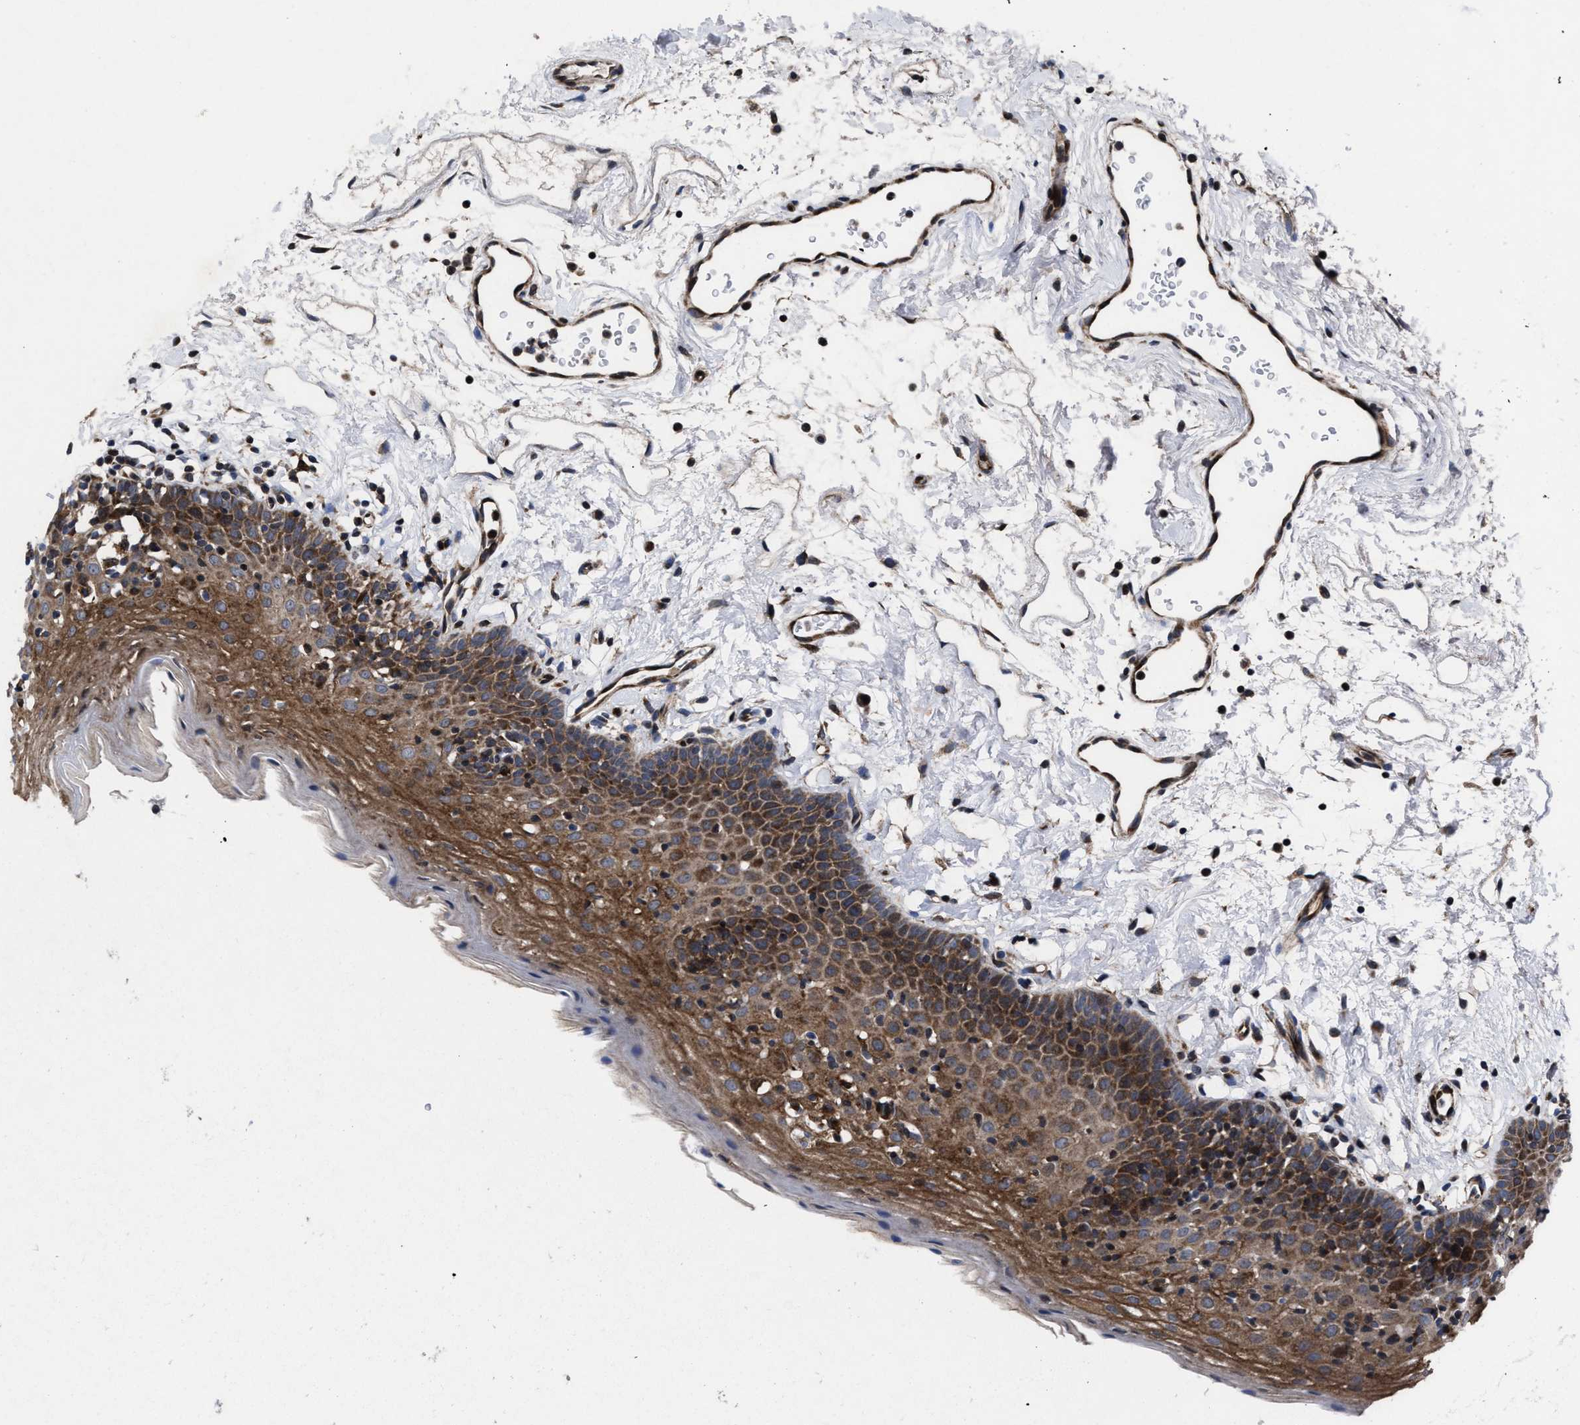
{"staining": {"intensity": "moderate", "quantity": ">75%", "location": "cytoplasmic/membranous"}, "tissue": "oral mucosa", "cell_type": "Squamous epithelial cells", "image_type": "normal", "snomed": [{"axis": "morphology", "description": "Normal tissue, NOS"}, {"axis": "topography", "description": "Oral tissue"}], "caption": "IHC staining of unremarkable oral mucosa, which demonstrates medium levels of moderate cytoplasmic/membranous expression in about >75% of squamous epithelial cells indicating moderate cytoplasmic/membranous protein staining. The staining was performed using DAB (brown) for protein detection and nuclei were counterstained in hematoxylin (blue).", "gene": "MRPL50", "patient": {"sex": "male", "age": 66}}